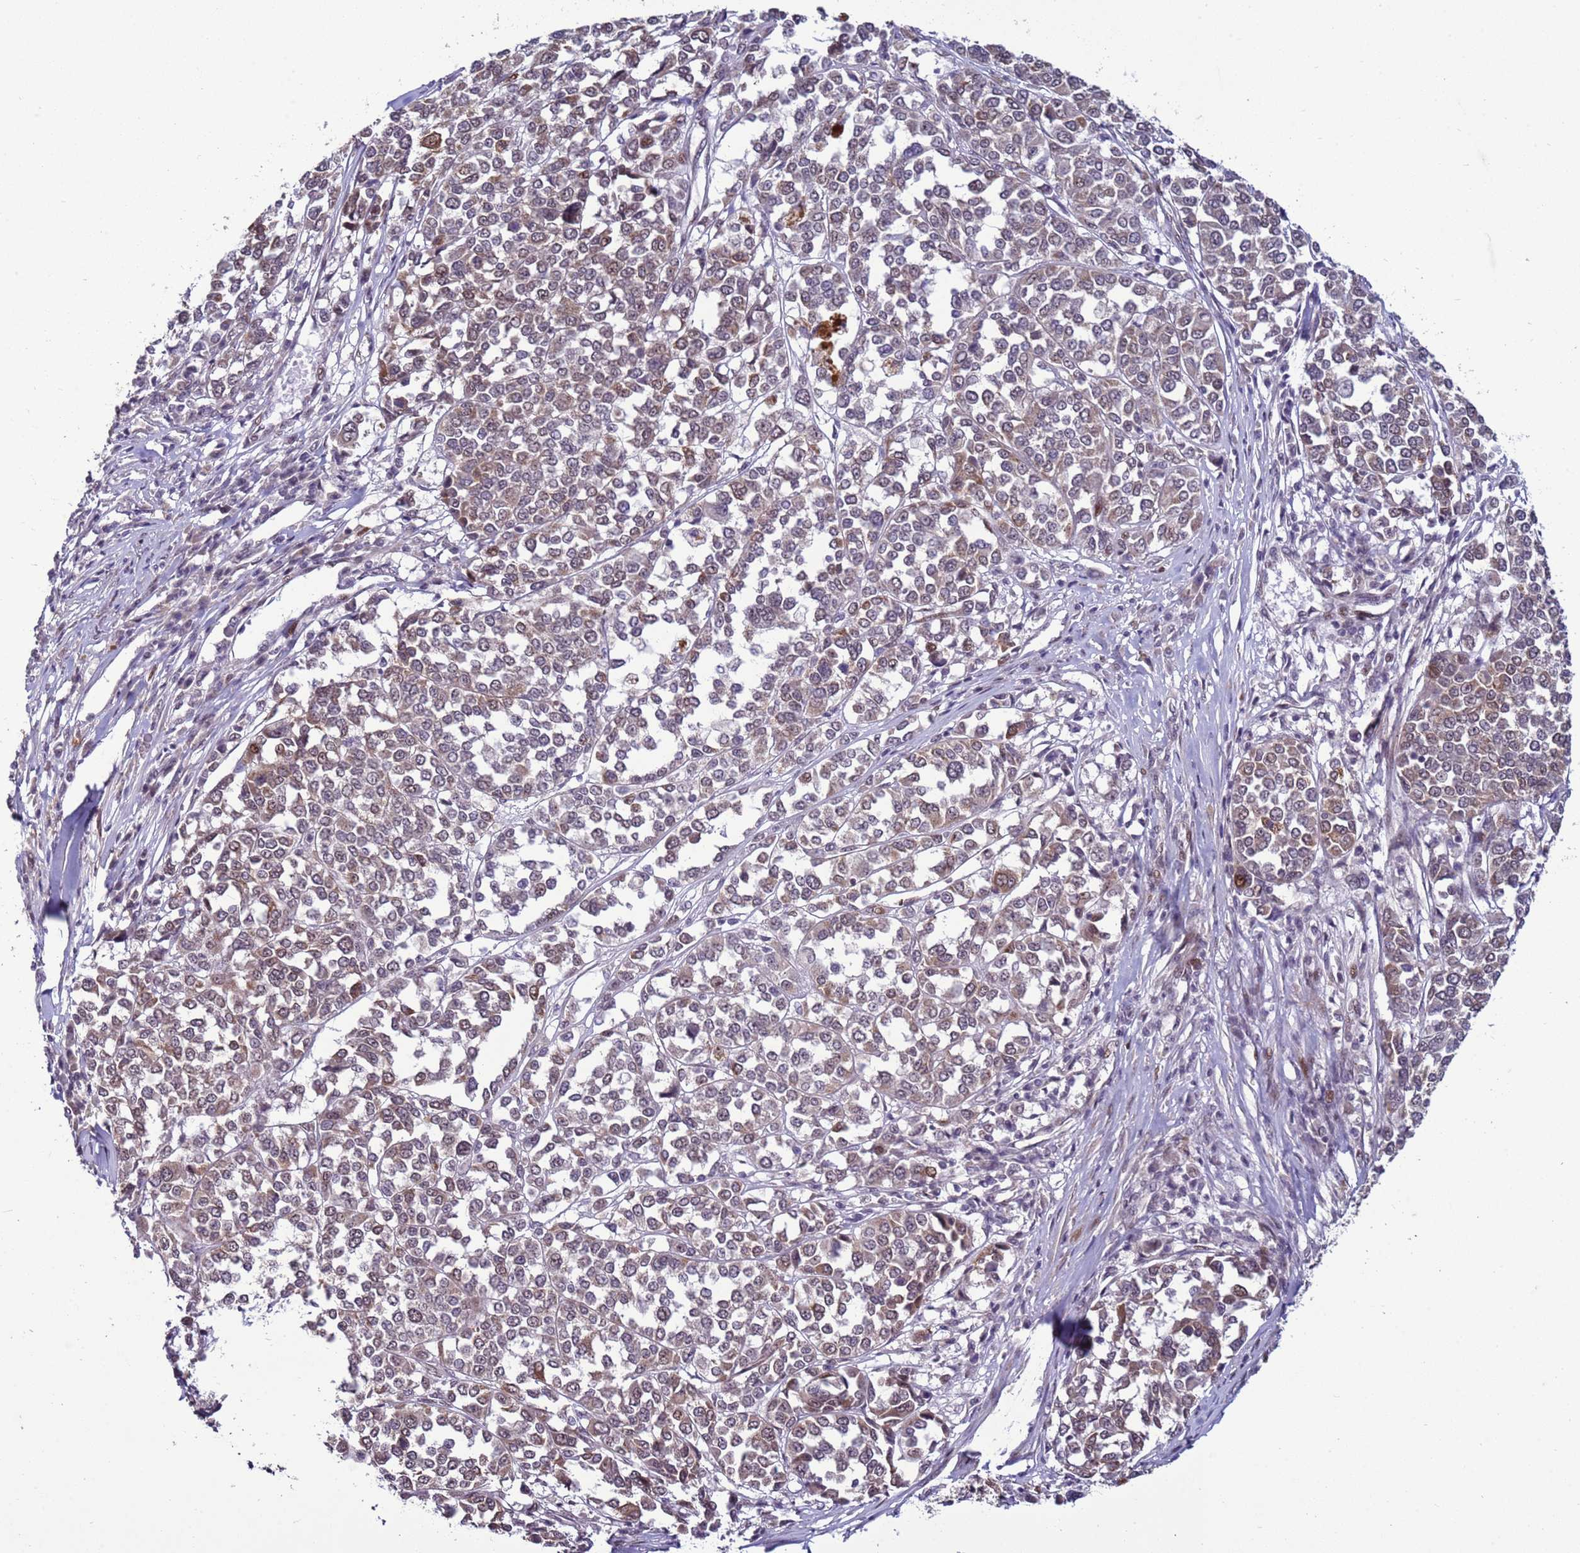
{"staining": {"intensity": "moderate", "quantity": "25%-75%", "location": "nuclear"}, "tissue": "melanoma", "cell_type": "Tumor cells", "image_type": "cancer", "snomed": [{"axis": "morphology", "description": "Malignant melanoma, Metastatic site"}, {"axis": "topography", "description": "Lymph node"}], "caption": "A micrograph of malignant melanoma (metastatic site) stained for a protein displays moderate nuclear brown staining in tumor cells. The staining was performed using DAB to visualize the protein expression in brown, while the nuclei were stained in blue with hematoxylin (Magnification: 20x).", "gene": "SHC3", "patient": {"sex": "male", "age": 44}}